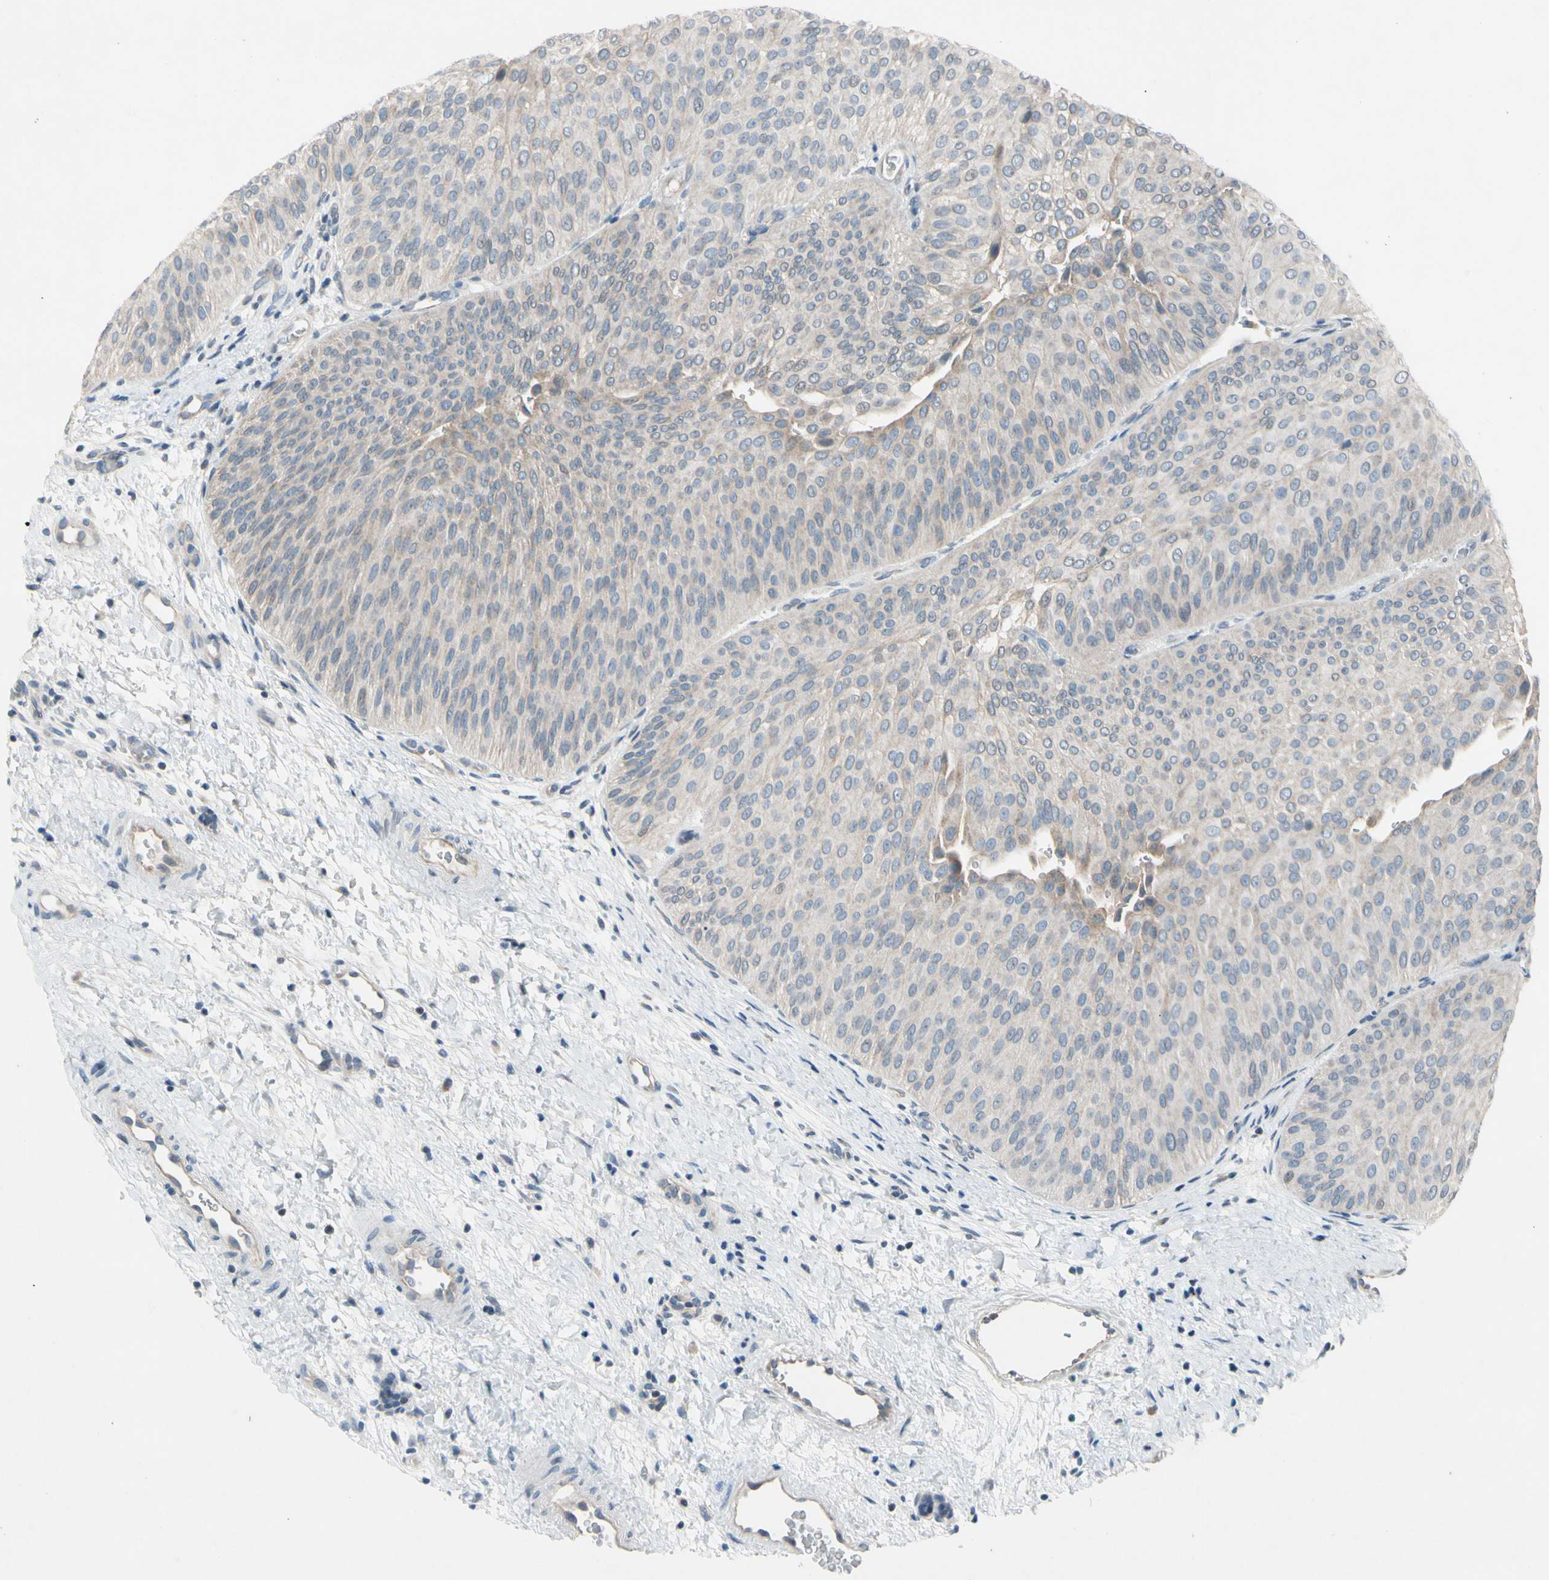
{"staining": {"intensity": "weak", "quantity": "<25%", "location": "cytoplasmic/membranous"}, "tissue": "urothelial cancer", "cell_type": "Tumor cells", "image_type": "cancer", "snomed": [{"axis": "morphology", "description": "Urothelial carcinoma, Low grade"}, {"axis": "topography", "description": "Urinary bladder"}], "caption": "A micrograph of human urothelial carcinoma (low-grade) is negative for staining in tumor cells. (DAB IHC with hematoxylin counter stain).", "gene": "PIP5K1B", "patient": {"sex": "female", "age": 60}}